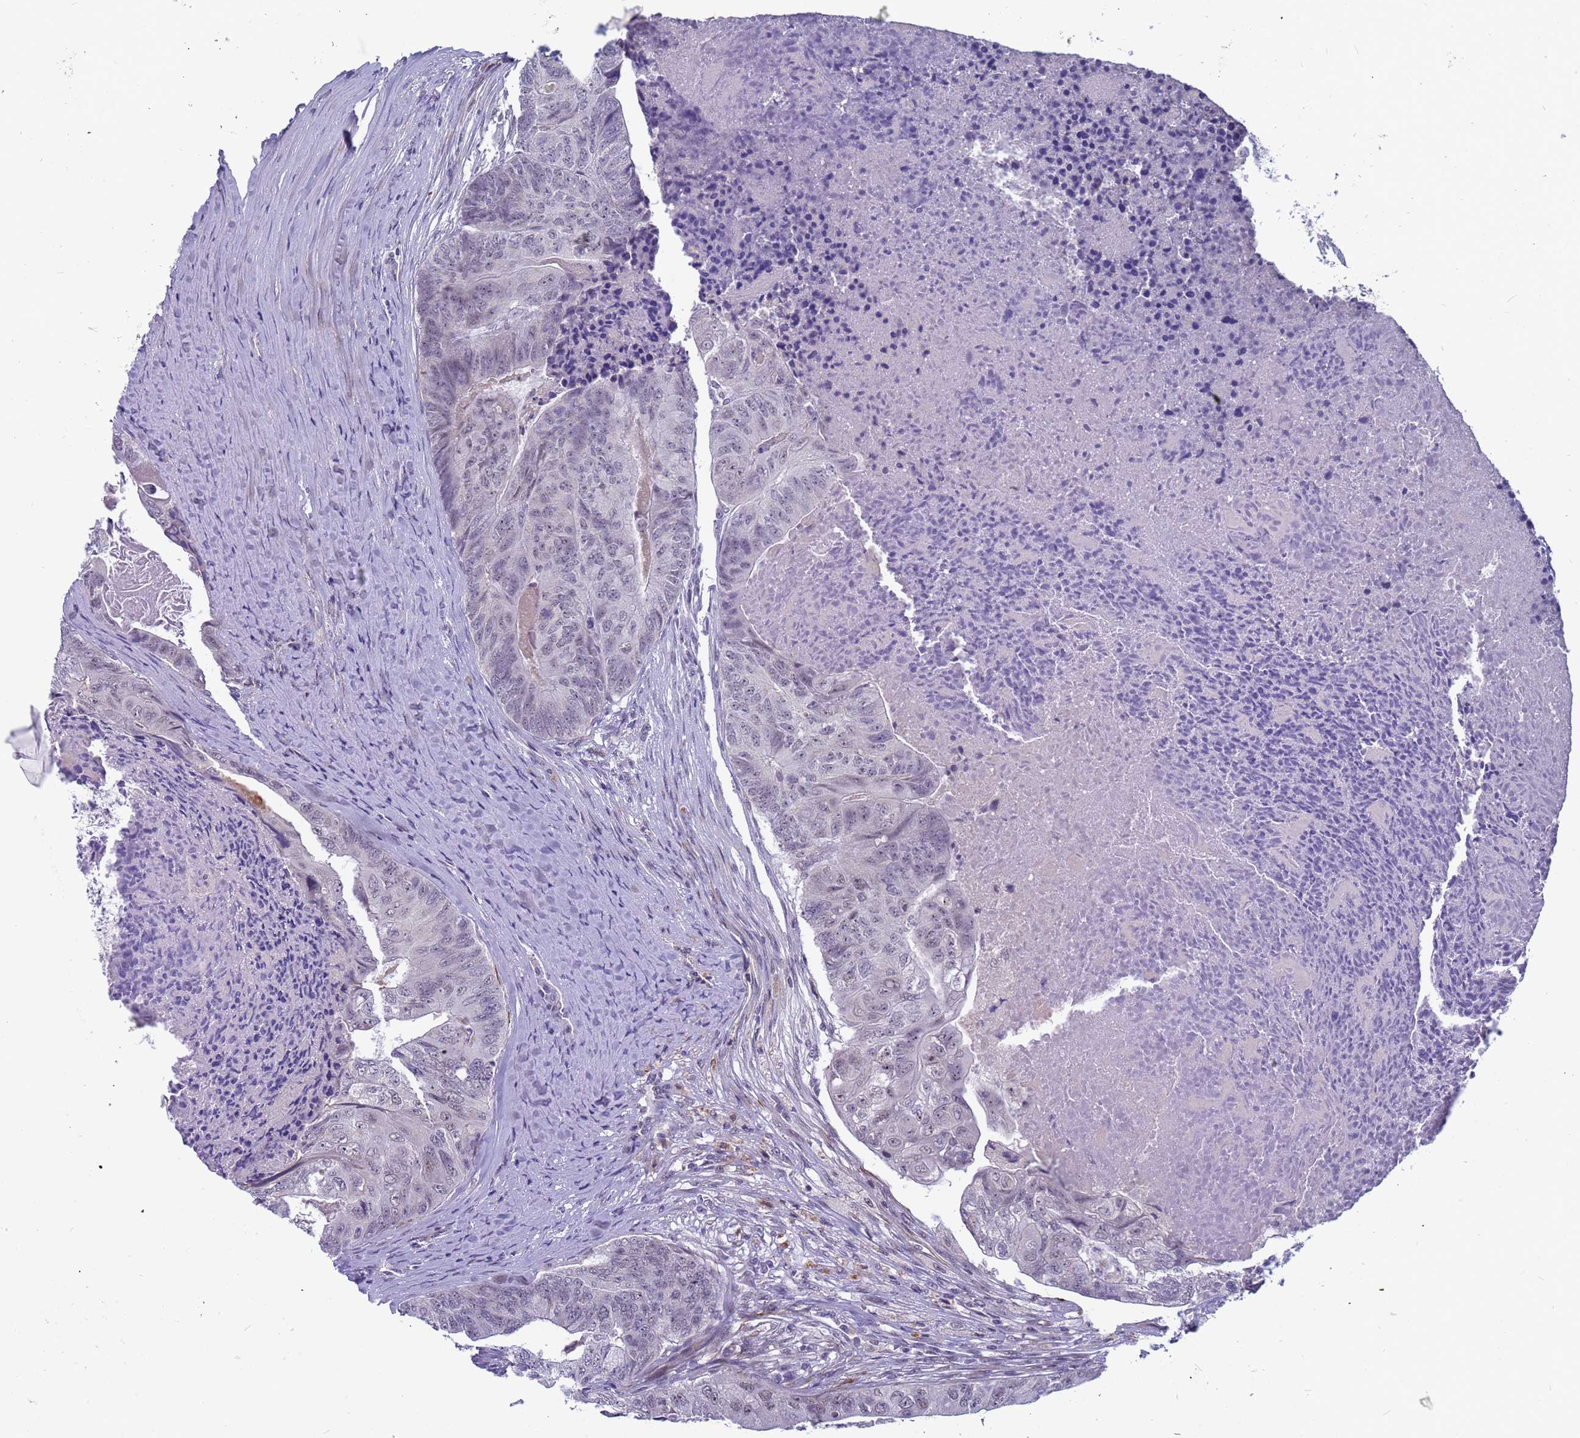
{"staining": {"intensity": "weak", "quantity": "25%-75%", "location": "nuclear"}, "tissue": "colorectal cancer", "cell_type": "Tumor cells", "image_type": "cancer", "snomed": [{"axis": "morphology", "description": "Adenocarcinoma, NOS"}, {"axis": "topography", "description": "Colon"}], "caption": "The micrograph demonstrates immunohistochemical staining of colorectal cancer (adenocarcinoma). There is weak nuclear expression is seen in approximately 25%-75% of tumor cells. The protein of interest is shown in brown color, while the nuclei are stained blue.", "gene": "CXorf65", "patient": {"sex": "female", "age": 67}}